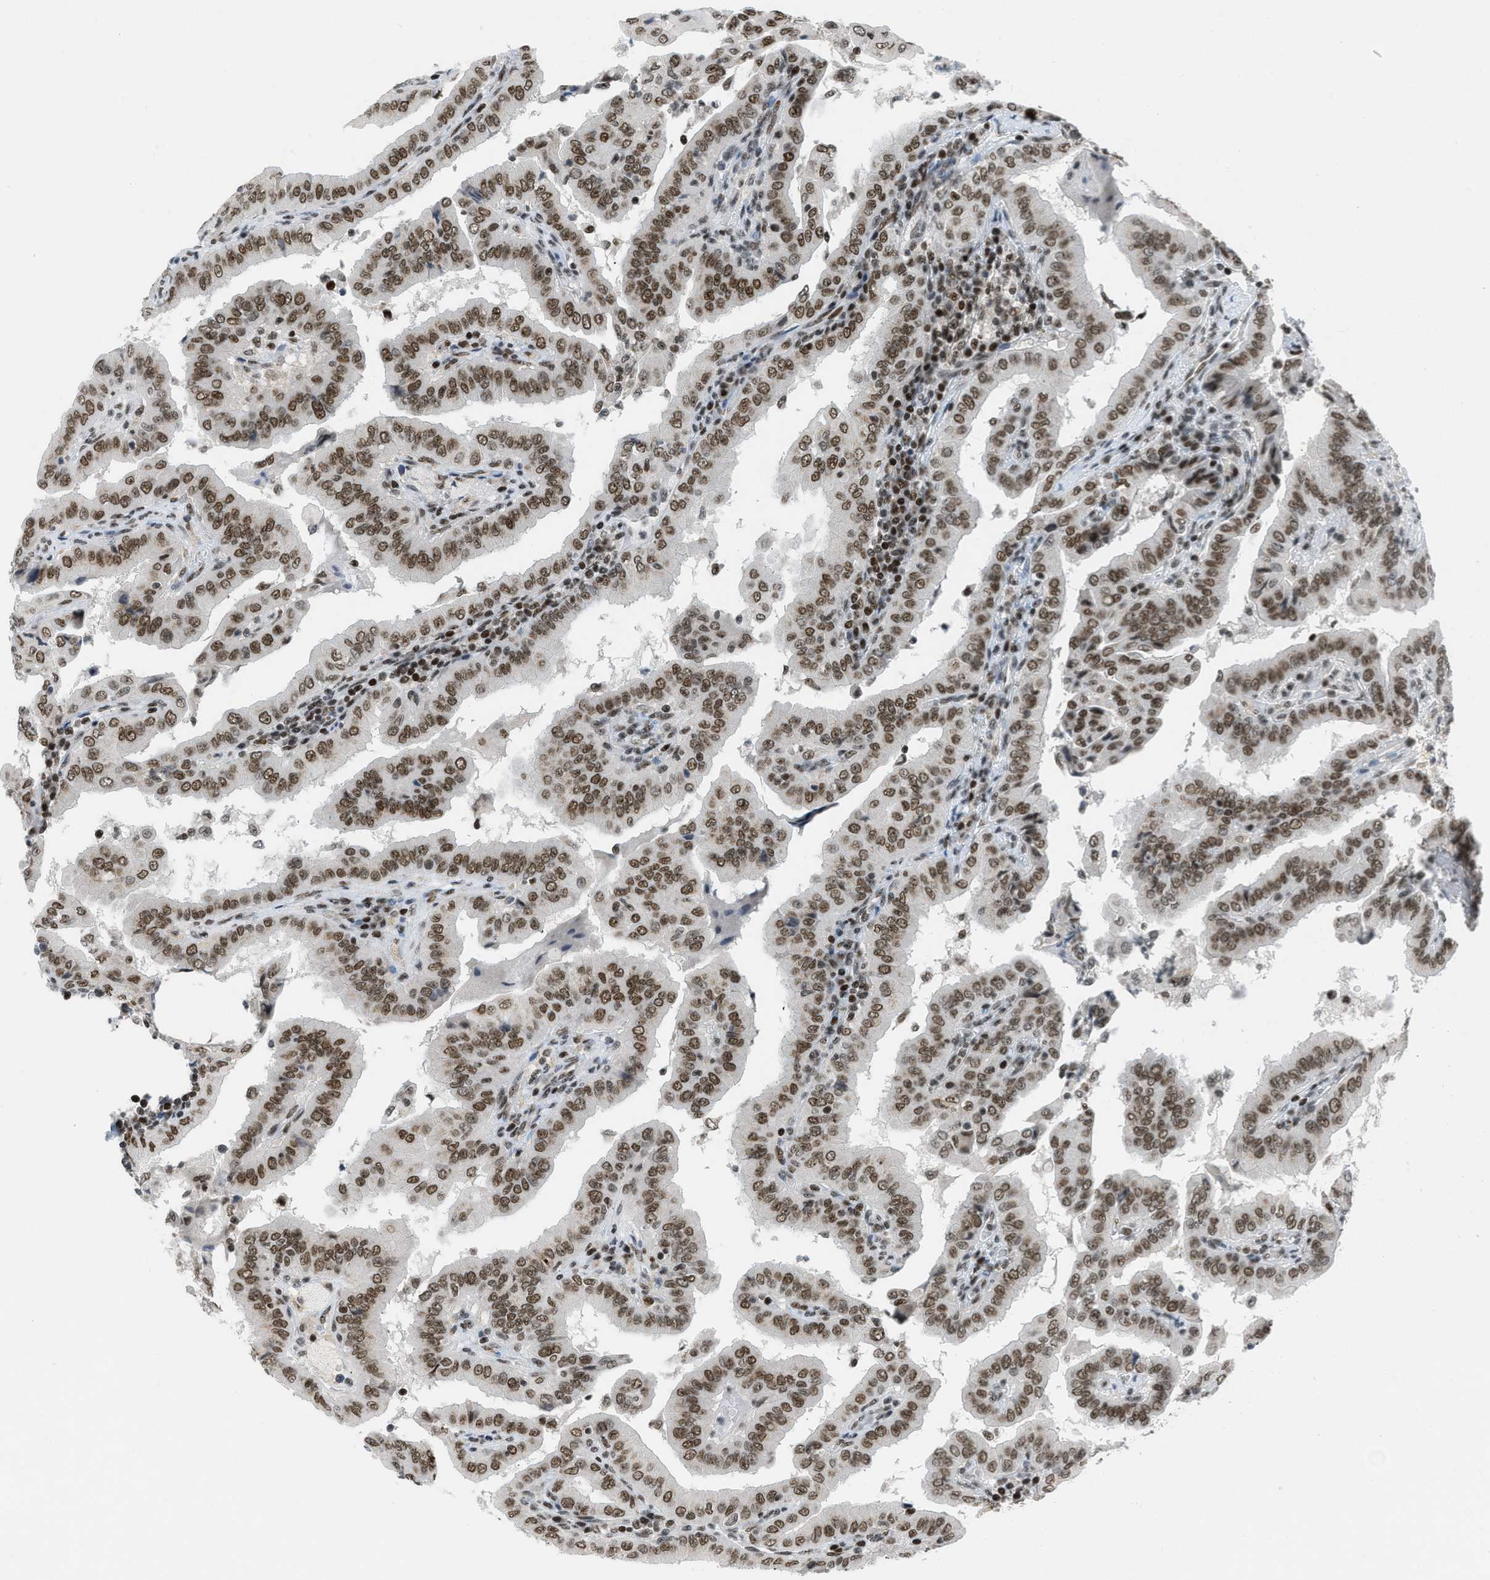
{"staining": {"intensity": "strong", "quantity": ">75%", "location": "nuclear"}, "tissue": "thyroid cancer", "cell_type": "Tumor cells", "image_type": "cancer", "snomed": [{"axis": "morphology", "description": "Papillary adenocarcinoma, NOS"}, {"axis": "topography", "description": "Thyroid gland"}], "caption": "Protein expression analysis of human thyroid cancer (papillary adenocarcinoma) reveals strong nuclear expression in about >75% of tumor cells.", "gene": "RAD51B", "patient": {"sex": "male", "age": 33}}